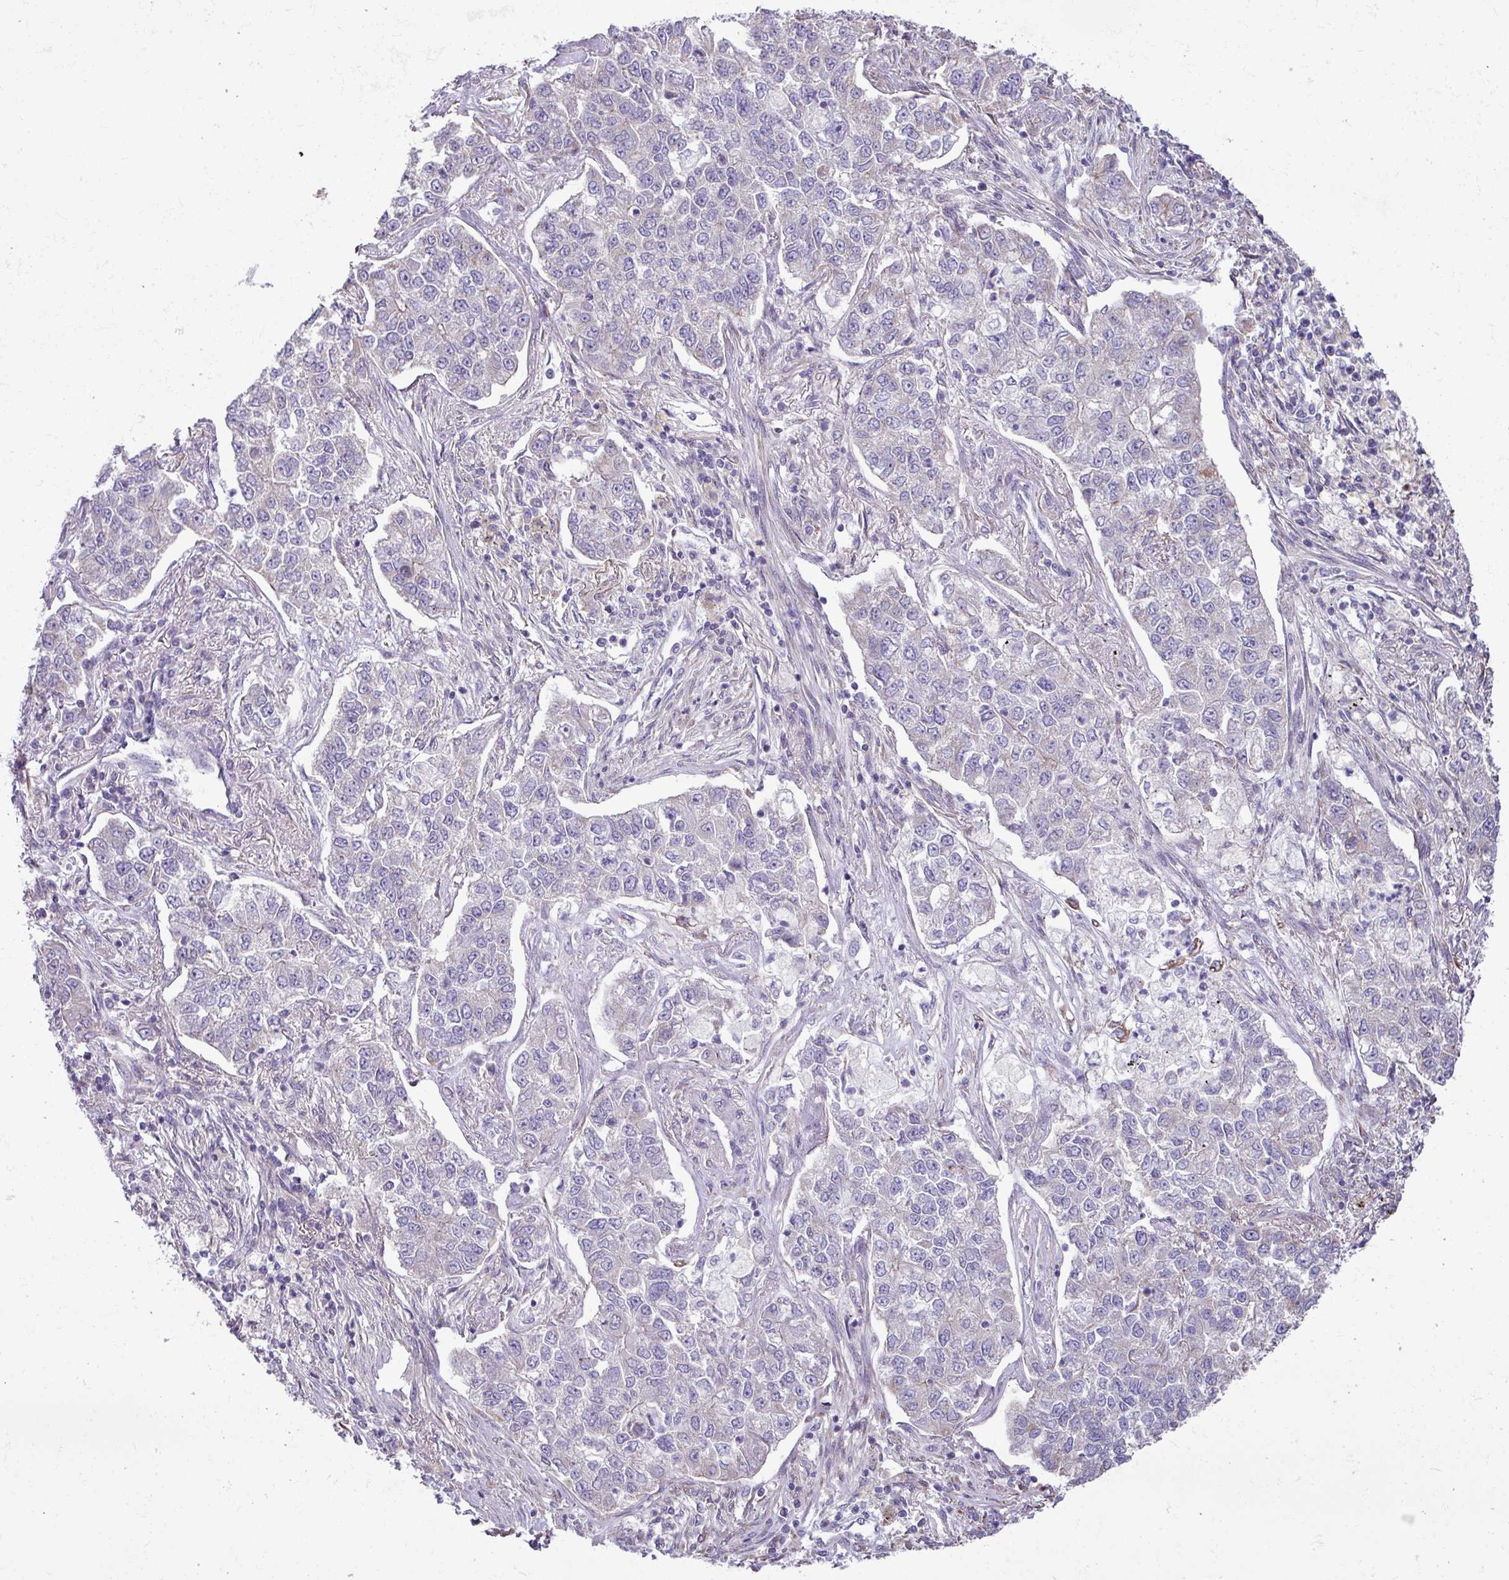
{"staining": {"intensity": "negative", "quantity": "none", "location": "none"}, "tissue": "lung cancer", "cell_type": "Tumor cells", "image_type": "cancer", "snomed": [{"axis": "morphology", "description": "Adenocarcinoma, NOS"}, {"axis": "topography", "description": "Lung"}], "caption": "Protein analysis of lung cancer reveals no significant expression in tumor cells.", "gene": "IRGC", "patient": {"sex": "male", "age": 49}}